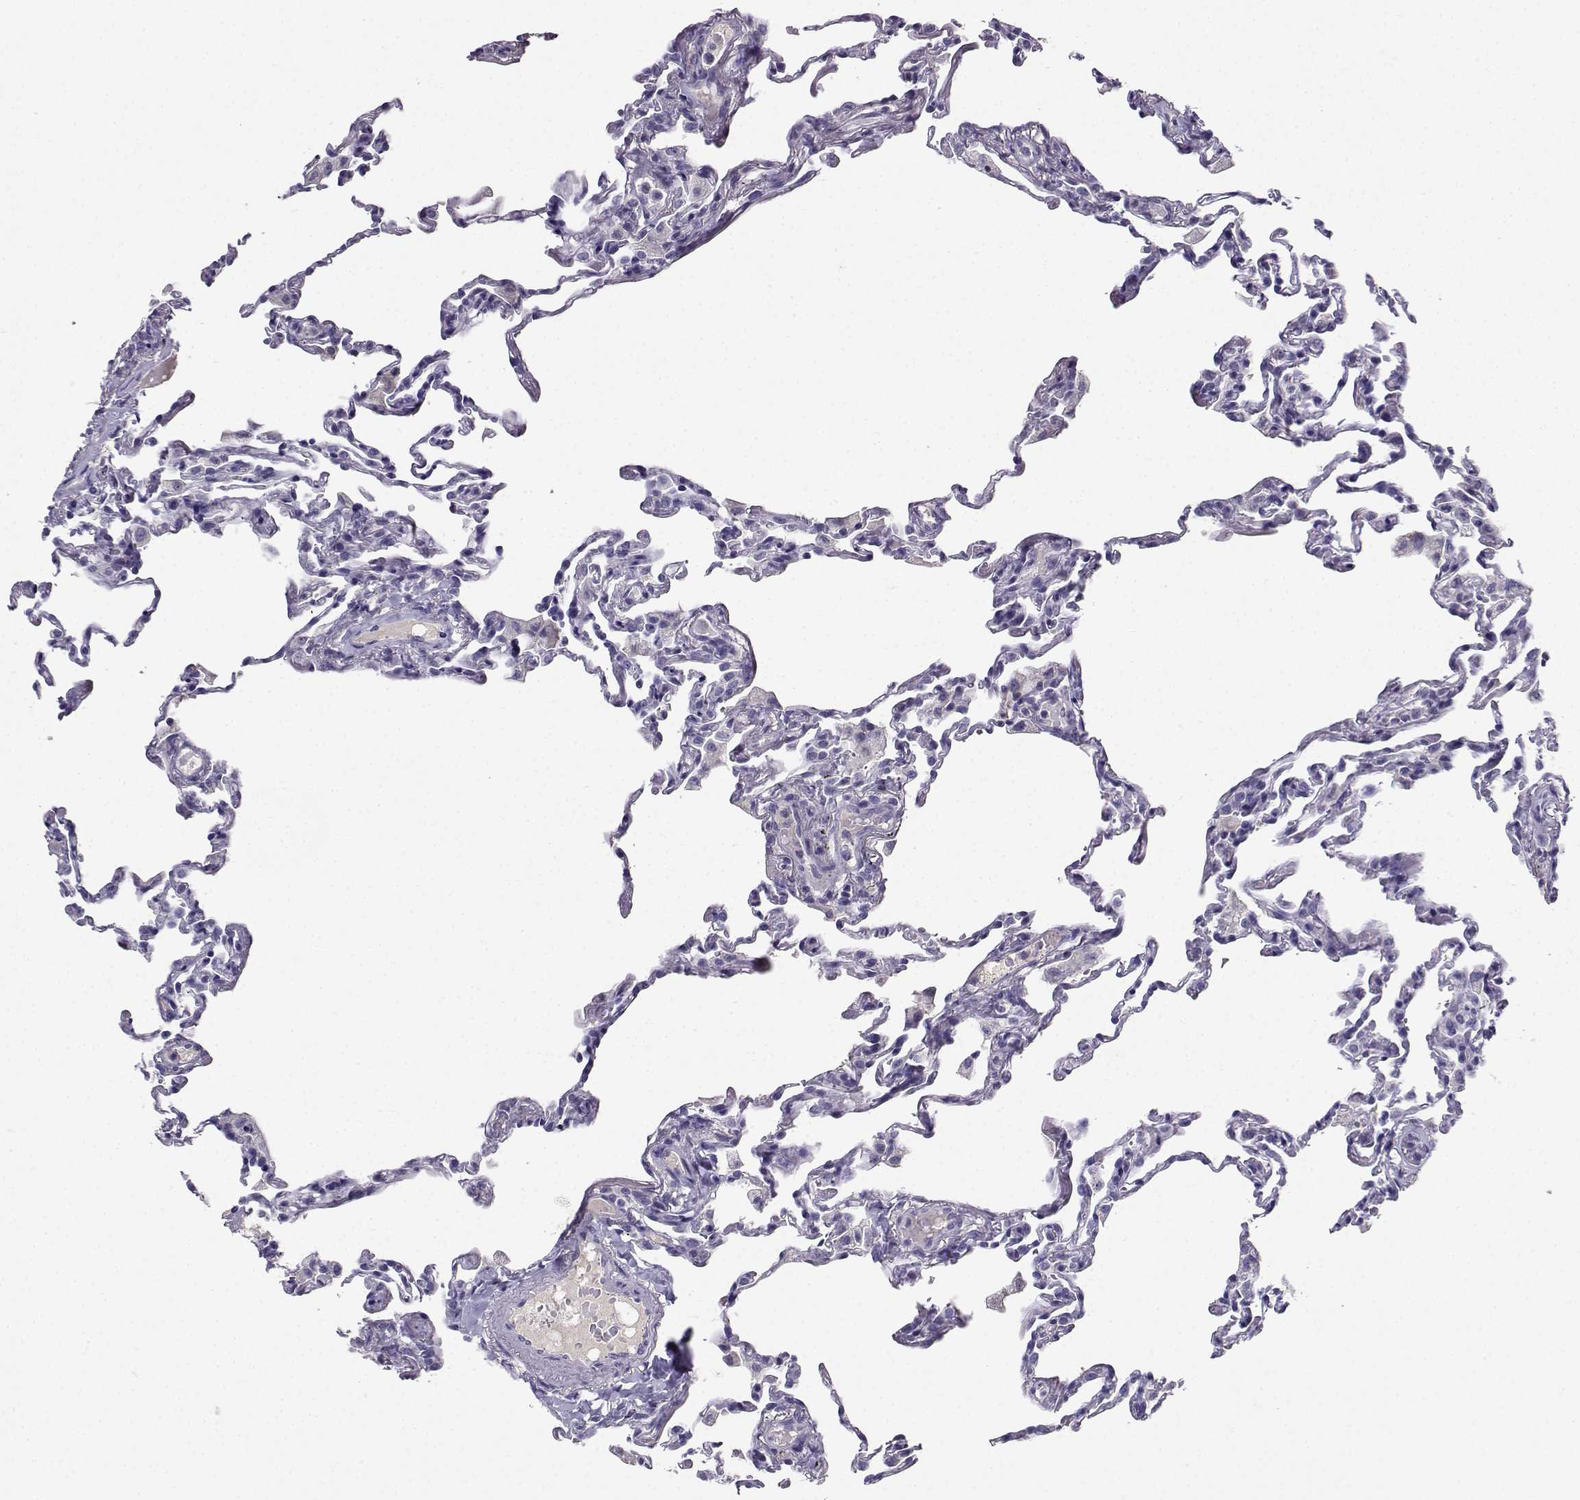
{"staining": {"intensity": "negative", "quantity": "none", "location": "none"}, "tissue": "lung", "cell_type": "Alveolar cells", "image_type": "normal", "snomed": [{"axis": "morphology", "description": "Normal tissue, NOS"}, {"axis": "topography", "description": "Lung"}], "caption": "An immunohistochemistry (IHC) image of normal lung is shown. There is no staining in alveolar cells of lung. Nuclei are stained in blue.", "gene": "GRIK4", "patient": {"sex": "female", "age": 57}}